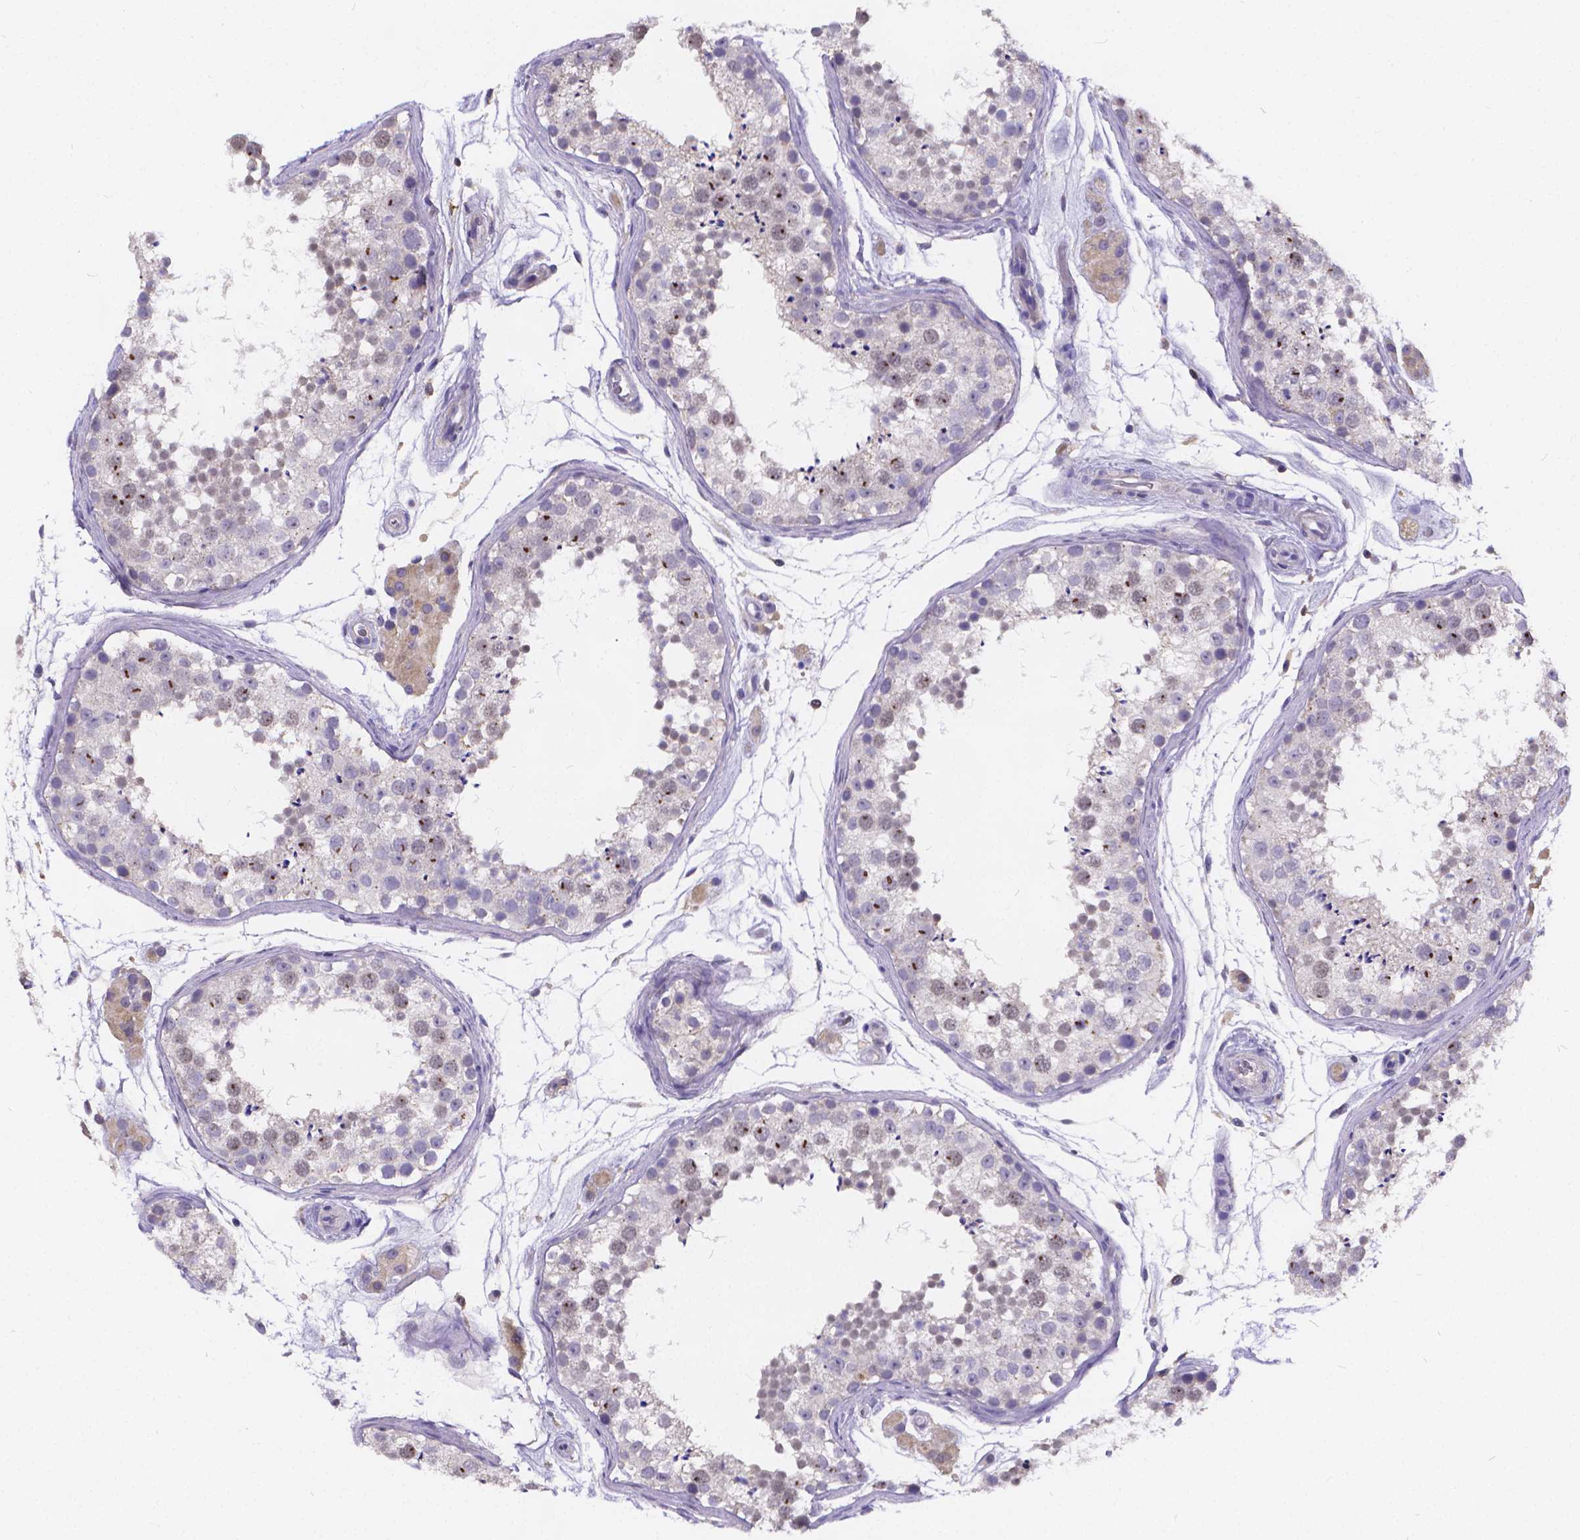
{"staining": {"intensity": "weak", "quantity": "<25%", "location": "nuclear"}, "tissue": "testis", "cell_type": "Cells in seminiferous ducts", "image_type": "normal", "snomed": [{"axis": "morphology", "description": "Normal tissue, NOS"}, {"axis": "topography", "description": "Testis"}], "caption": "Cells in seminiferous ducts show no significant staining in unremarkable testis. (Immunohistochemistry (ihc), brightfield microscopy, high magnification).", "gene": "GLRB", "patient": {"sex": "male", "age": 41}}